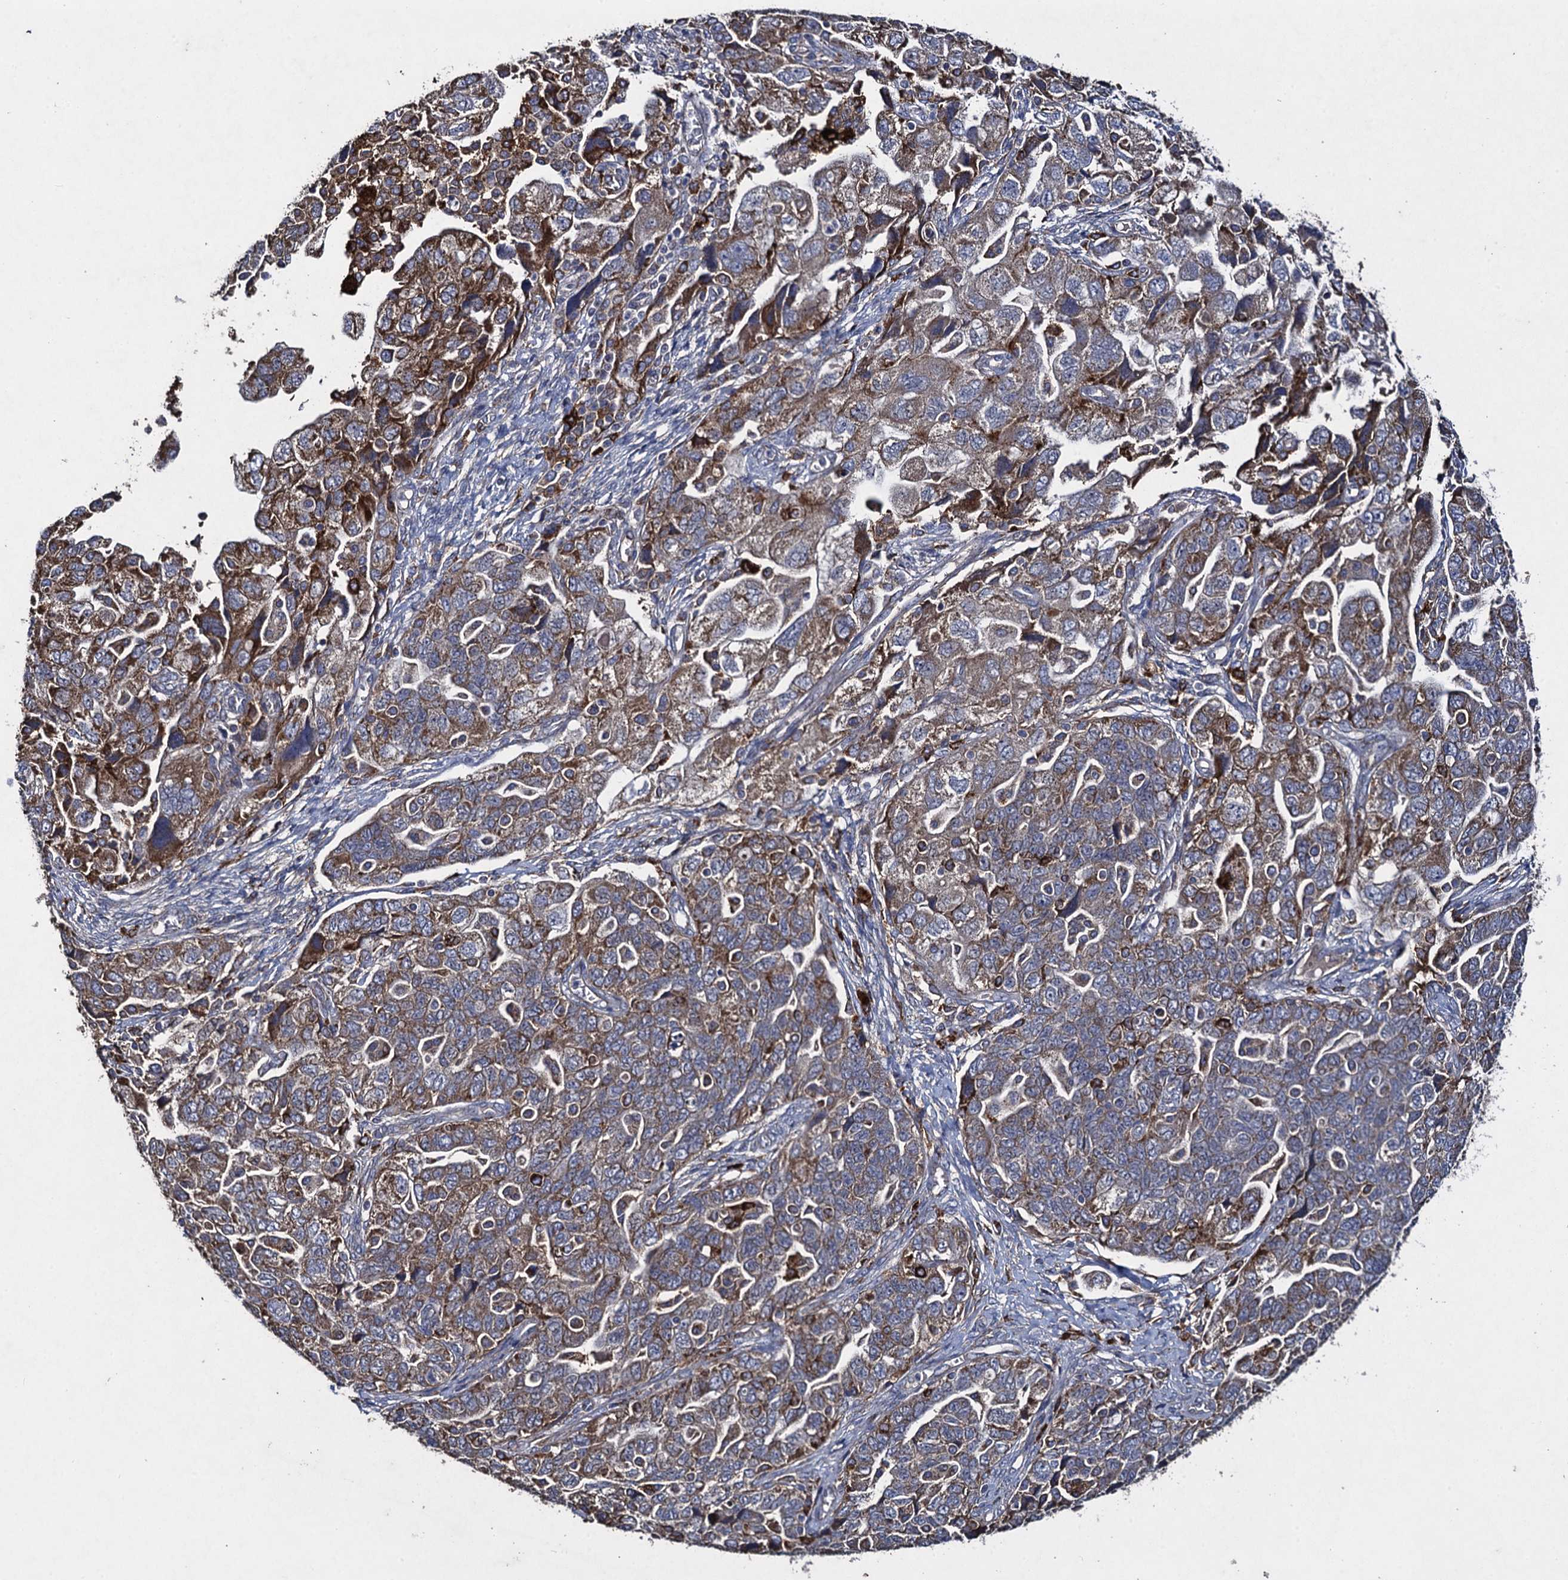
{"staining": {"intensity": "moderate", "quantity": "25%-75%", "location": "cytoplasmic/membranous"}, "tissue": "ovarian cancer", "cell_type": "Tumor cells", "image_type": "cancer", "snomed": [{"axis": "morphology", "description": "Carcinoma, NOS"}, {"axis": "morphology", "description": "Cystadenocarcinoma, serous, NOS"}, {"axis": "topography", "description": "Ovary"}], "caption": "Immunohistochemical staining of ovarian serous cystadenocarcinoma exhibits moderate cytoplasmic/membranous protein staining in about 25%-75% of tumor cells.", "gene": "TXNDC11", "patient": {"sex": "female", "age": 69}}